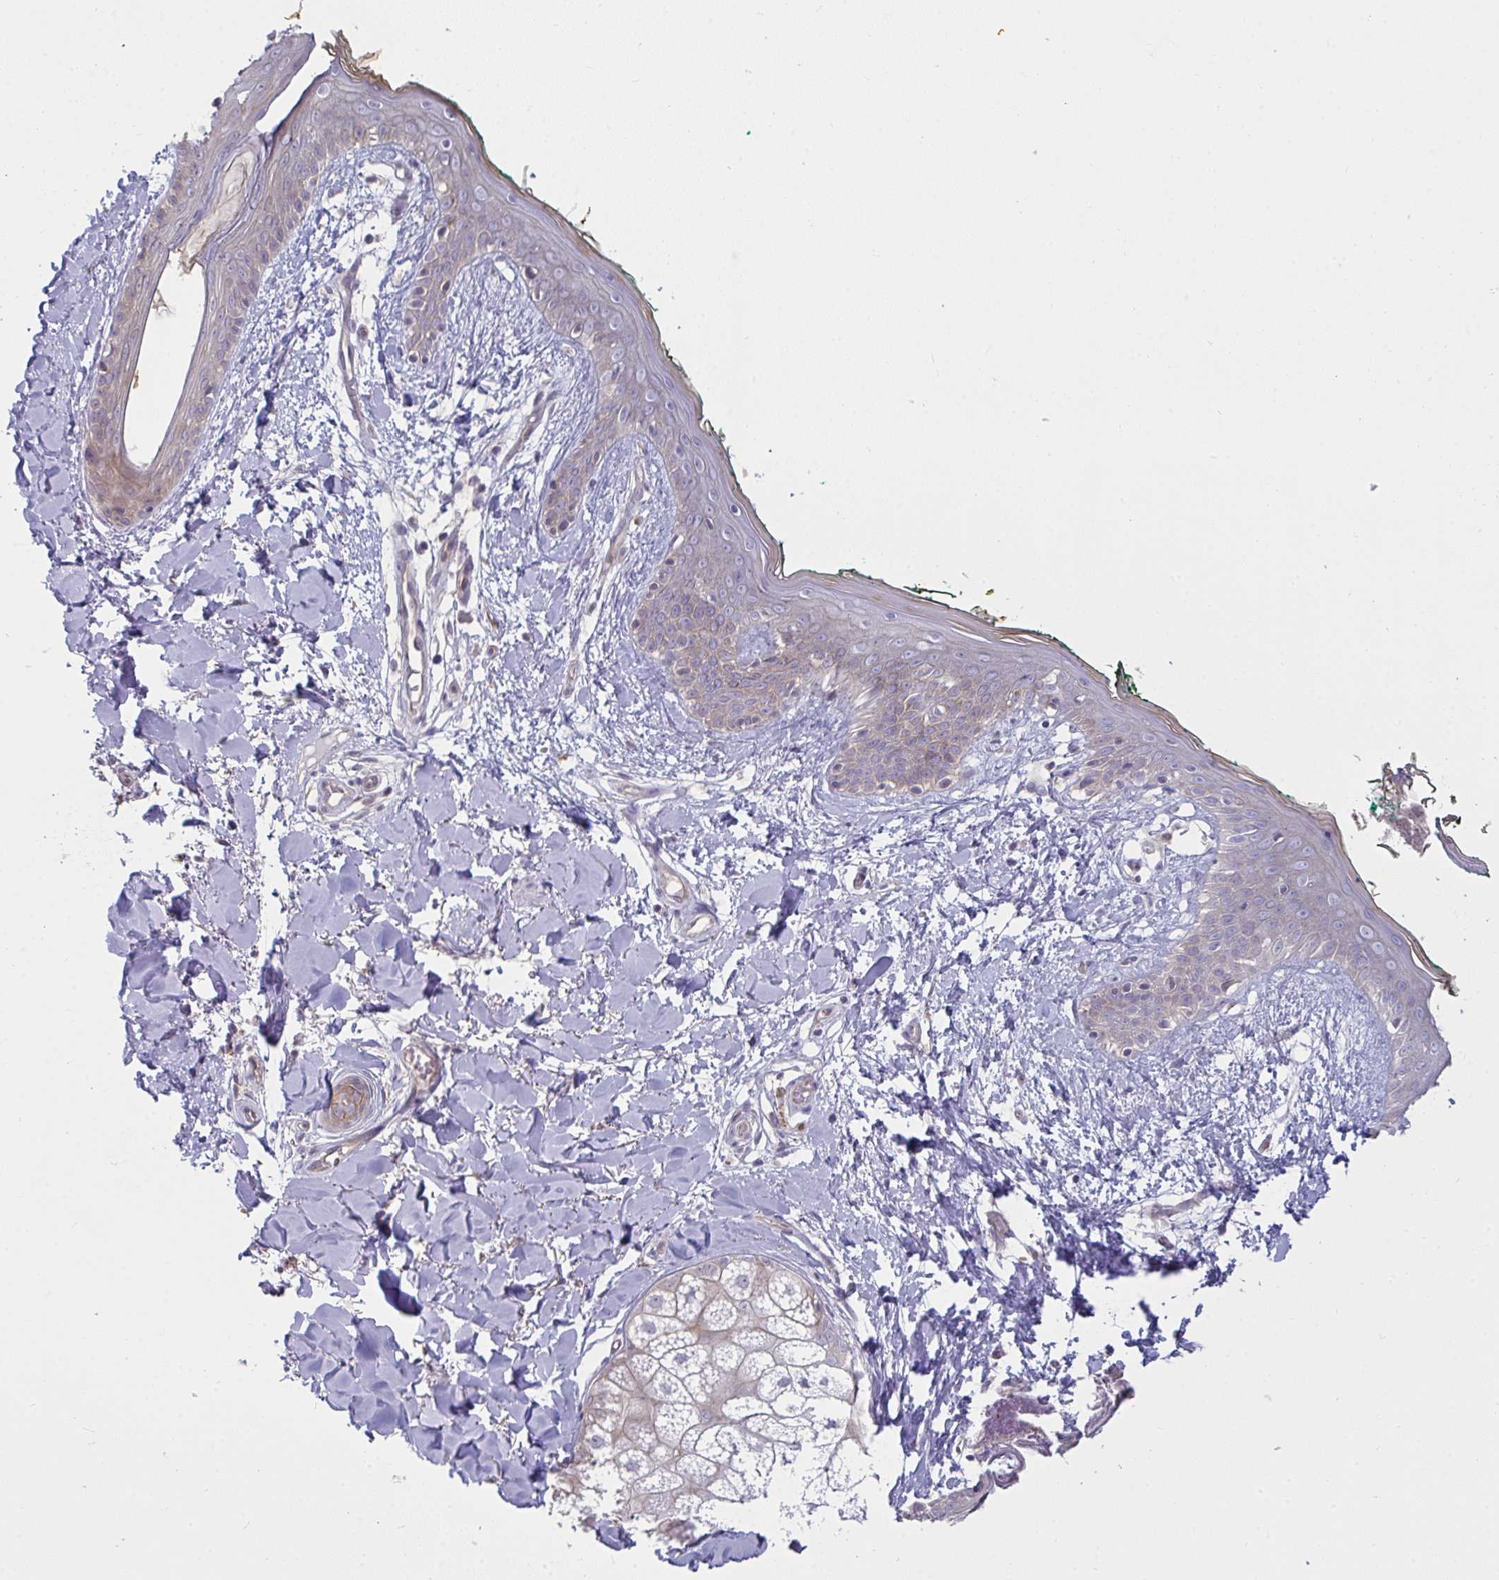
{"staining": {"intensity": "negative", "quantity": "none", "location": "none"}, "tissue": "skin", "cell_type": "Fibroblasts", "image_type": "normal", "snomed": [{"axis": "morphology", "description": "Normal tissue, NOS"}, {"axis": "topography", "description": "Skin"}], "caption": "Photomicrograph shows no protein positivity in fibroblasts of unremarkable skin.", "gene": "CASP9", "patient": {"sex": "female", "age": 34}}